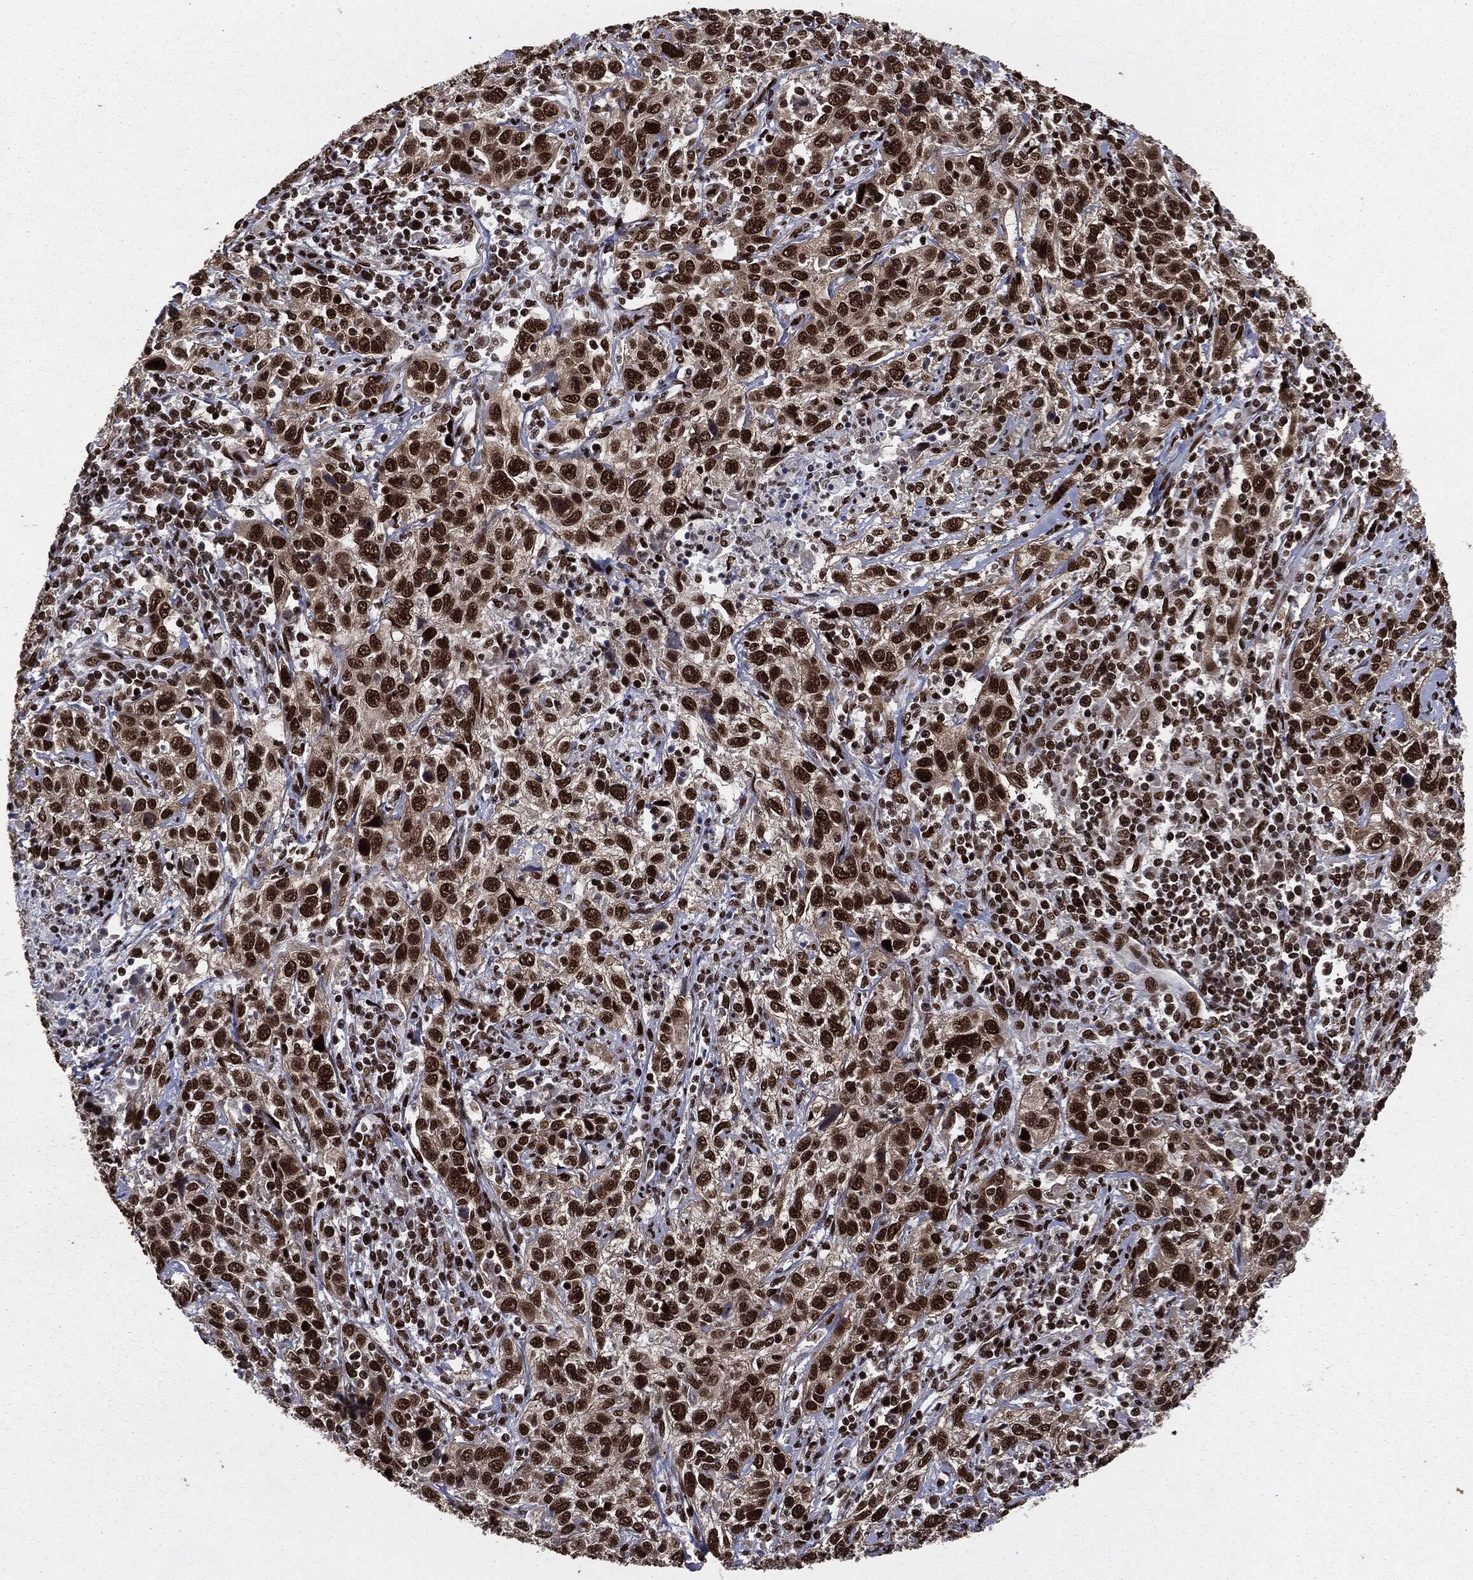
{"staining": {"intensity": "strong", "quantity": ">75%", "location": "nuclear"}, "tissue": "cervical cancer", "cell_type": "Tumor cells", "image_type": "cancer", "snomed": [{"axis": "morphology", "description": "Squamous cell carcinoma, NOS"}, {"axis": "topography", "description": "Cervix"}], "caption": "Cervical squamous cell carcinoma stained with IHC demonstrates strong nuclear positivity in about >75% of tumor cells.", "gene": "DVL2", "patient": {"sex": "female", "age": 46}}